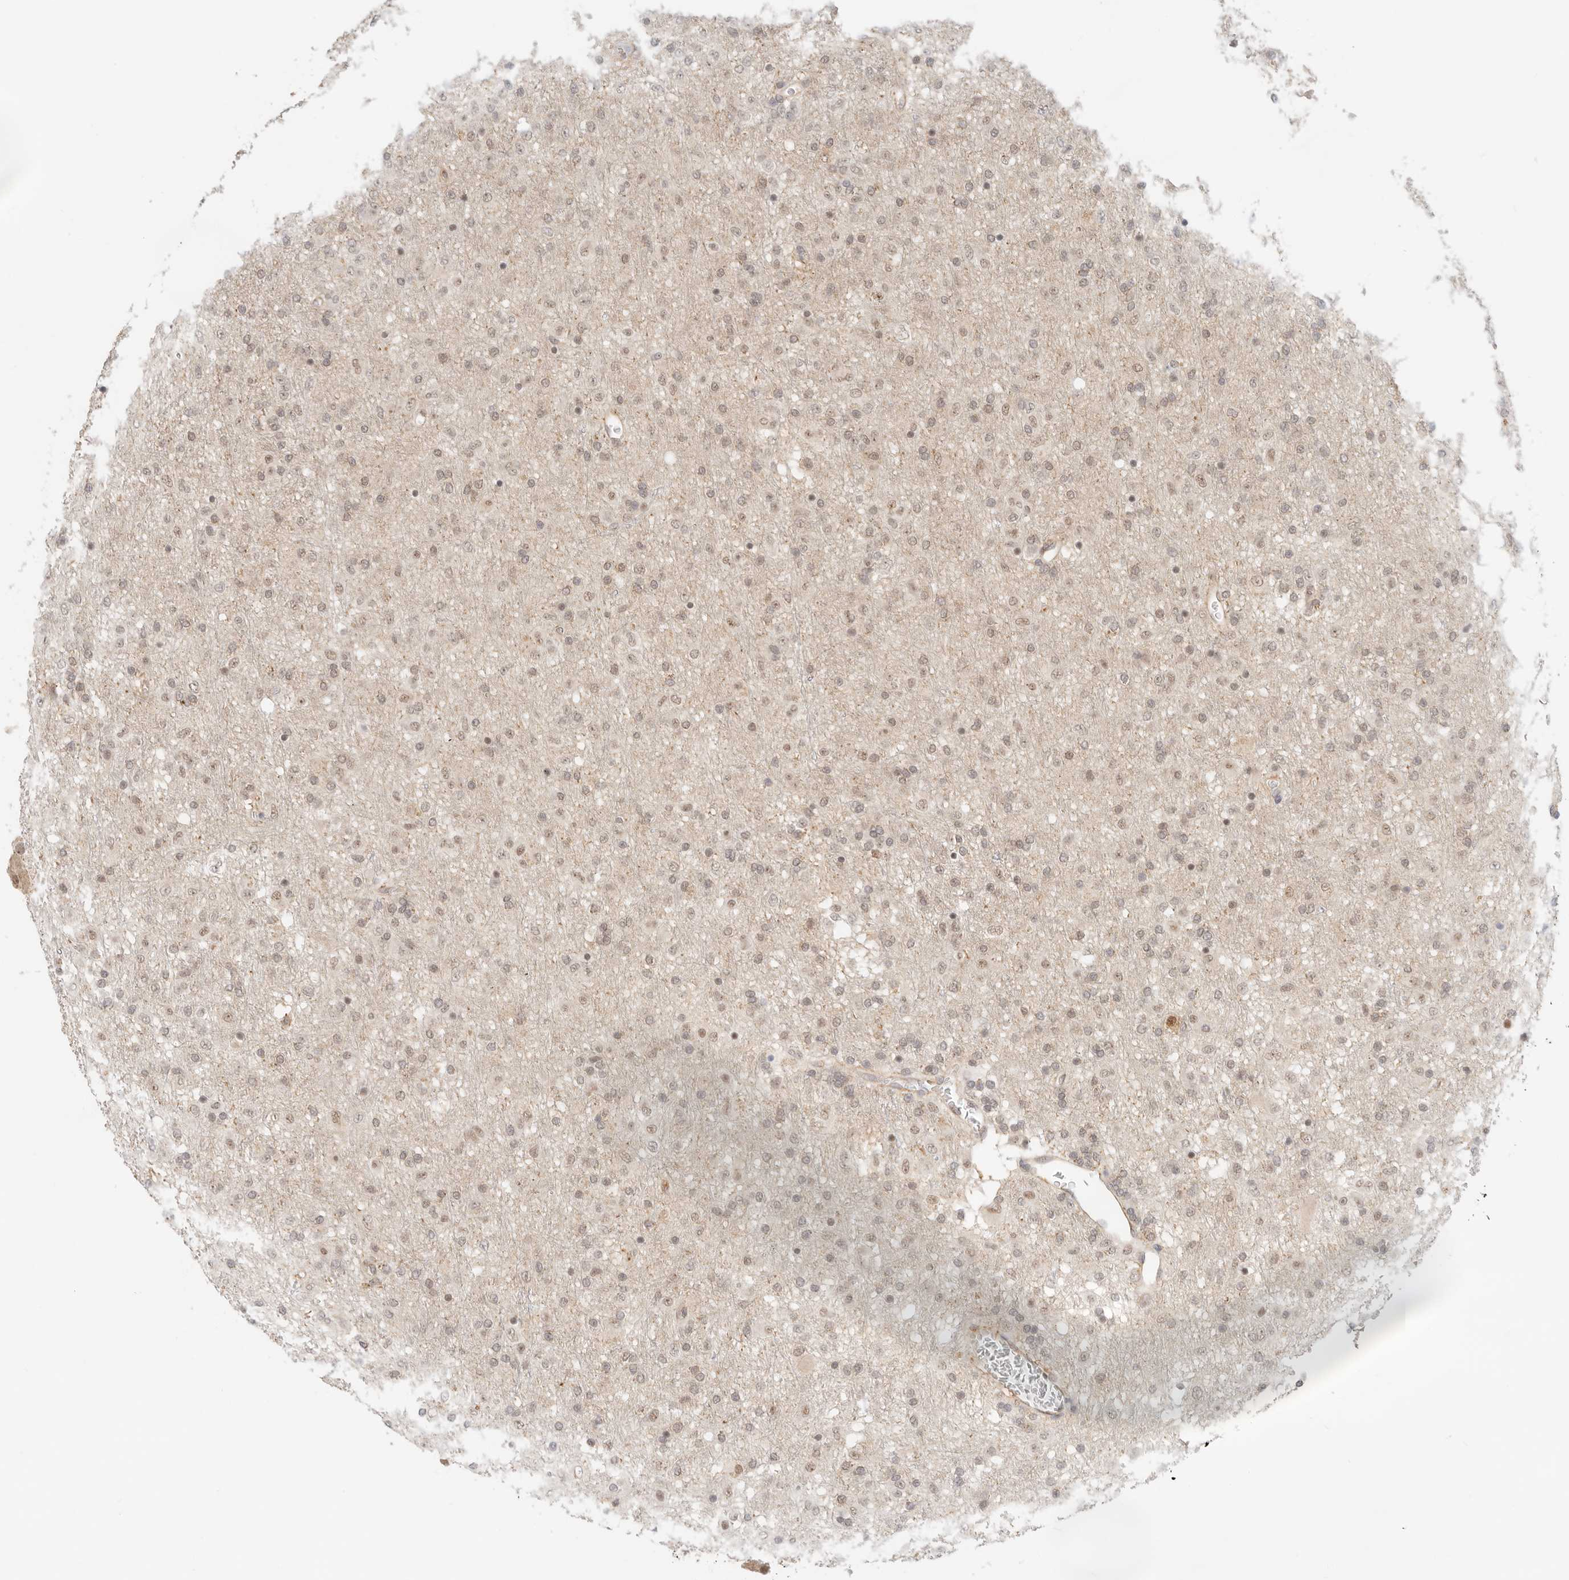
{"staining": {"intensity": "weak", "quantity": "25%-75%", "location": "nuclear"}, "tissue": "glioma", "cell_type": "Tumor cells", "image_type": "cancer", "snomed": [{"axis": "morphology", "description": "Glioma, malignant, Low grade"}, {"axis": "topography", "description": "Brain"}], "caption": "Immunohistochemistry staining of glioma, which exhibits low levels of weak nuclear staining in about 25%-75% of tumor cells indicating weak nuclear protein positivity. The staining was performed using DAB (3,3'-diaminobenzidine) (brown) for protein detection and nuclei were counterstained in hematoxylin (blue).", "gene": "HEXD", "patient": {"sex": "male", "age": 65}}